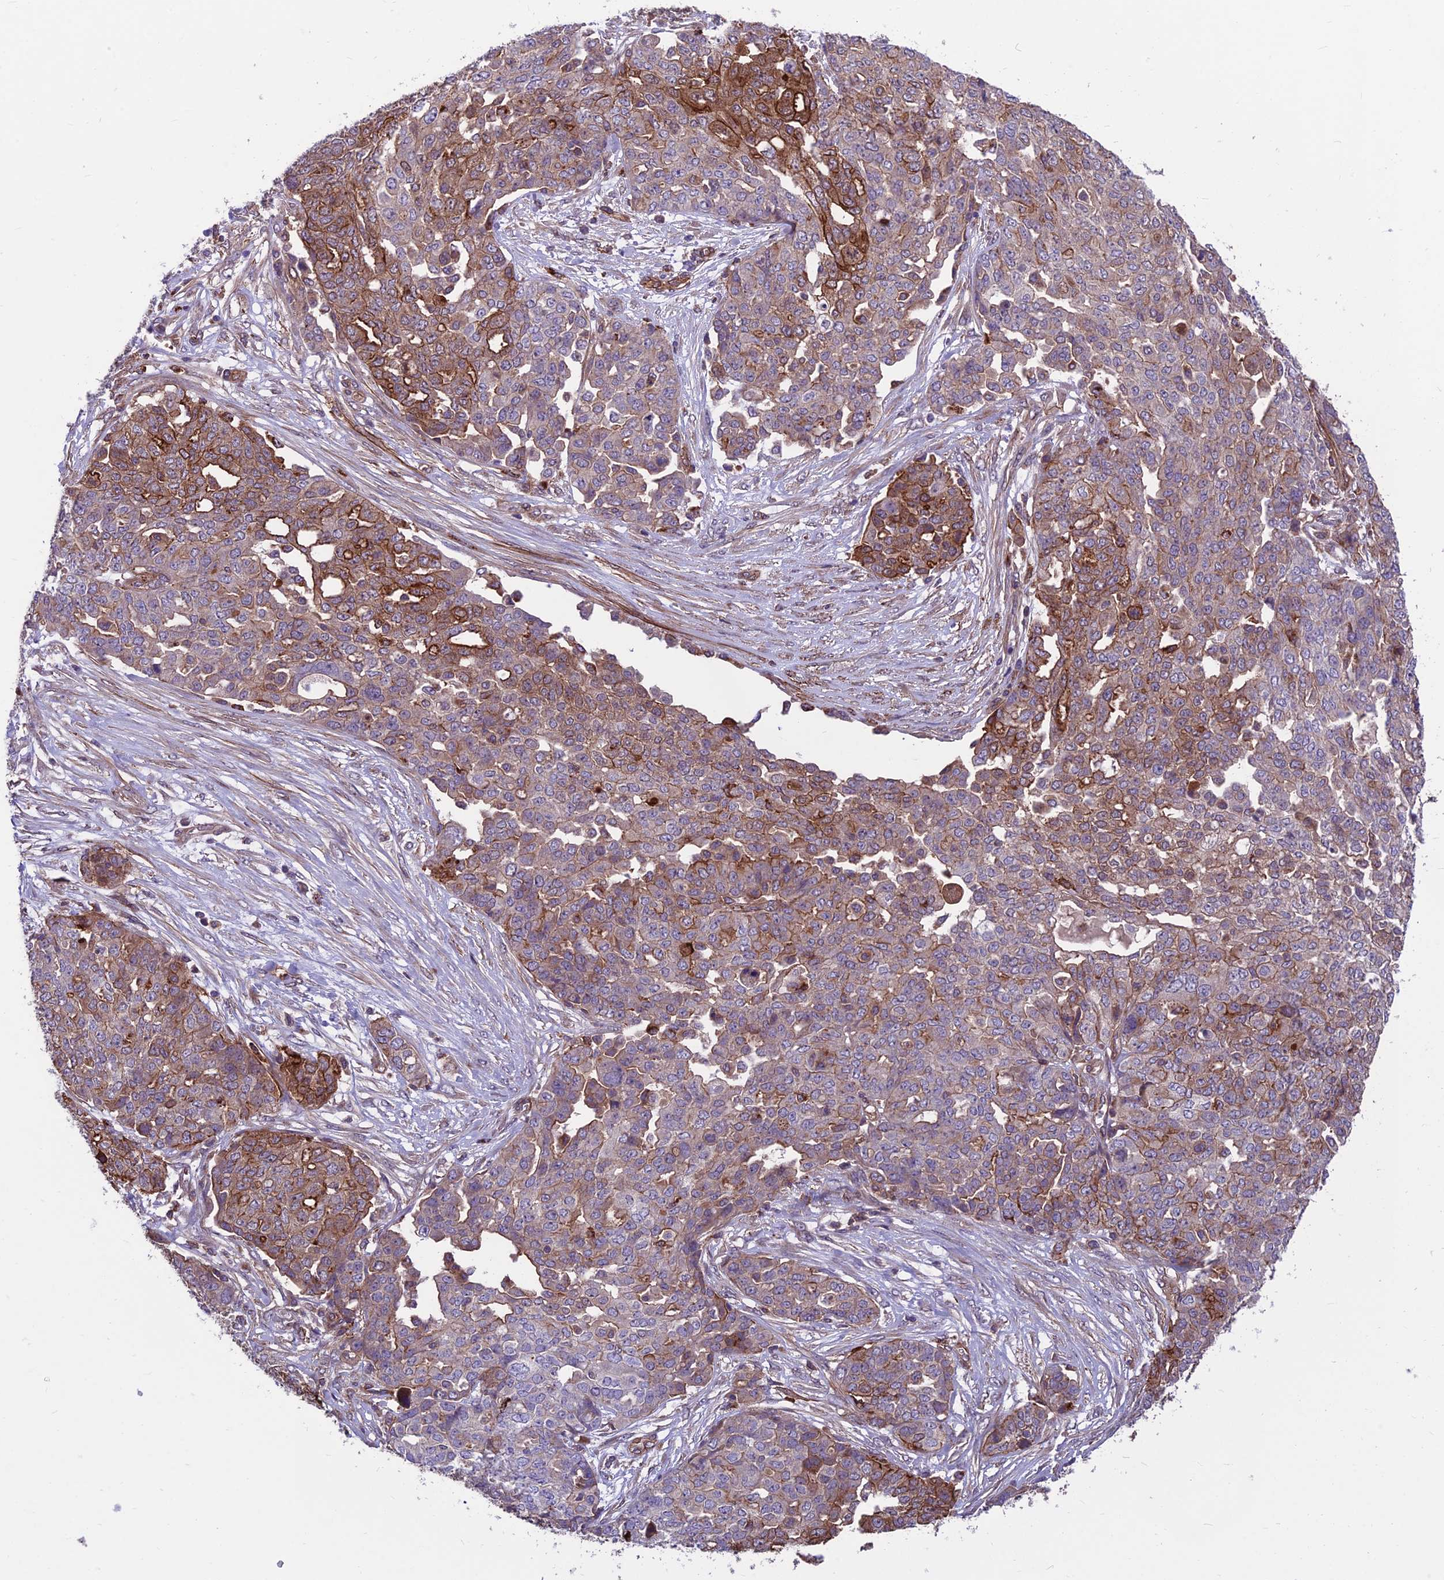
{"staining": {"intensity": "moderate", "quantity": "25%-75%", "location": "cytoplasmic/membranous"}, "tissue": "ovarian cancer", "cell_type": "Tumor cells", "image_type": "cancer", "snomed": [{"axis": "morphology", "description": "Cystadenocarcinoma, serous, NOS"}, {"axis": "topography", "description": "Soft tissue"}, {"axis": "topography", "description": "Ovary"}], "caption": "Immunohistochemistry (DAB) staining of ovarian serous cystadenocarcinoma displays moderate cytoplasmic/membranous protein positivity in about 25%-75% of tumor cells.", "gene": "RTN4RL1", "patient": {"sex": "female", "age": 57}}